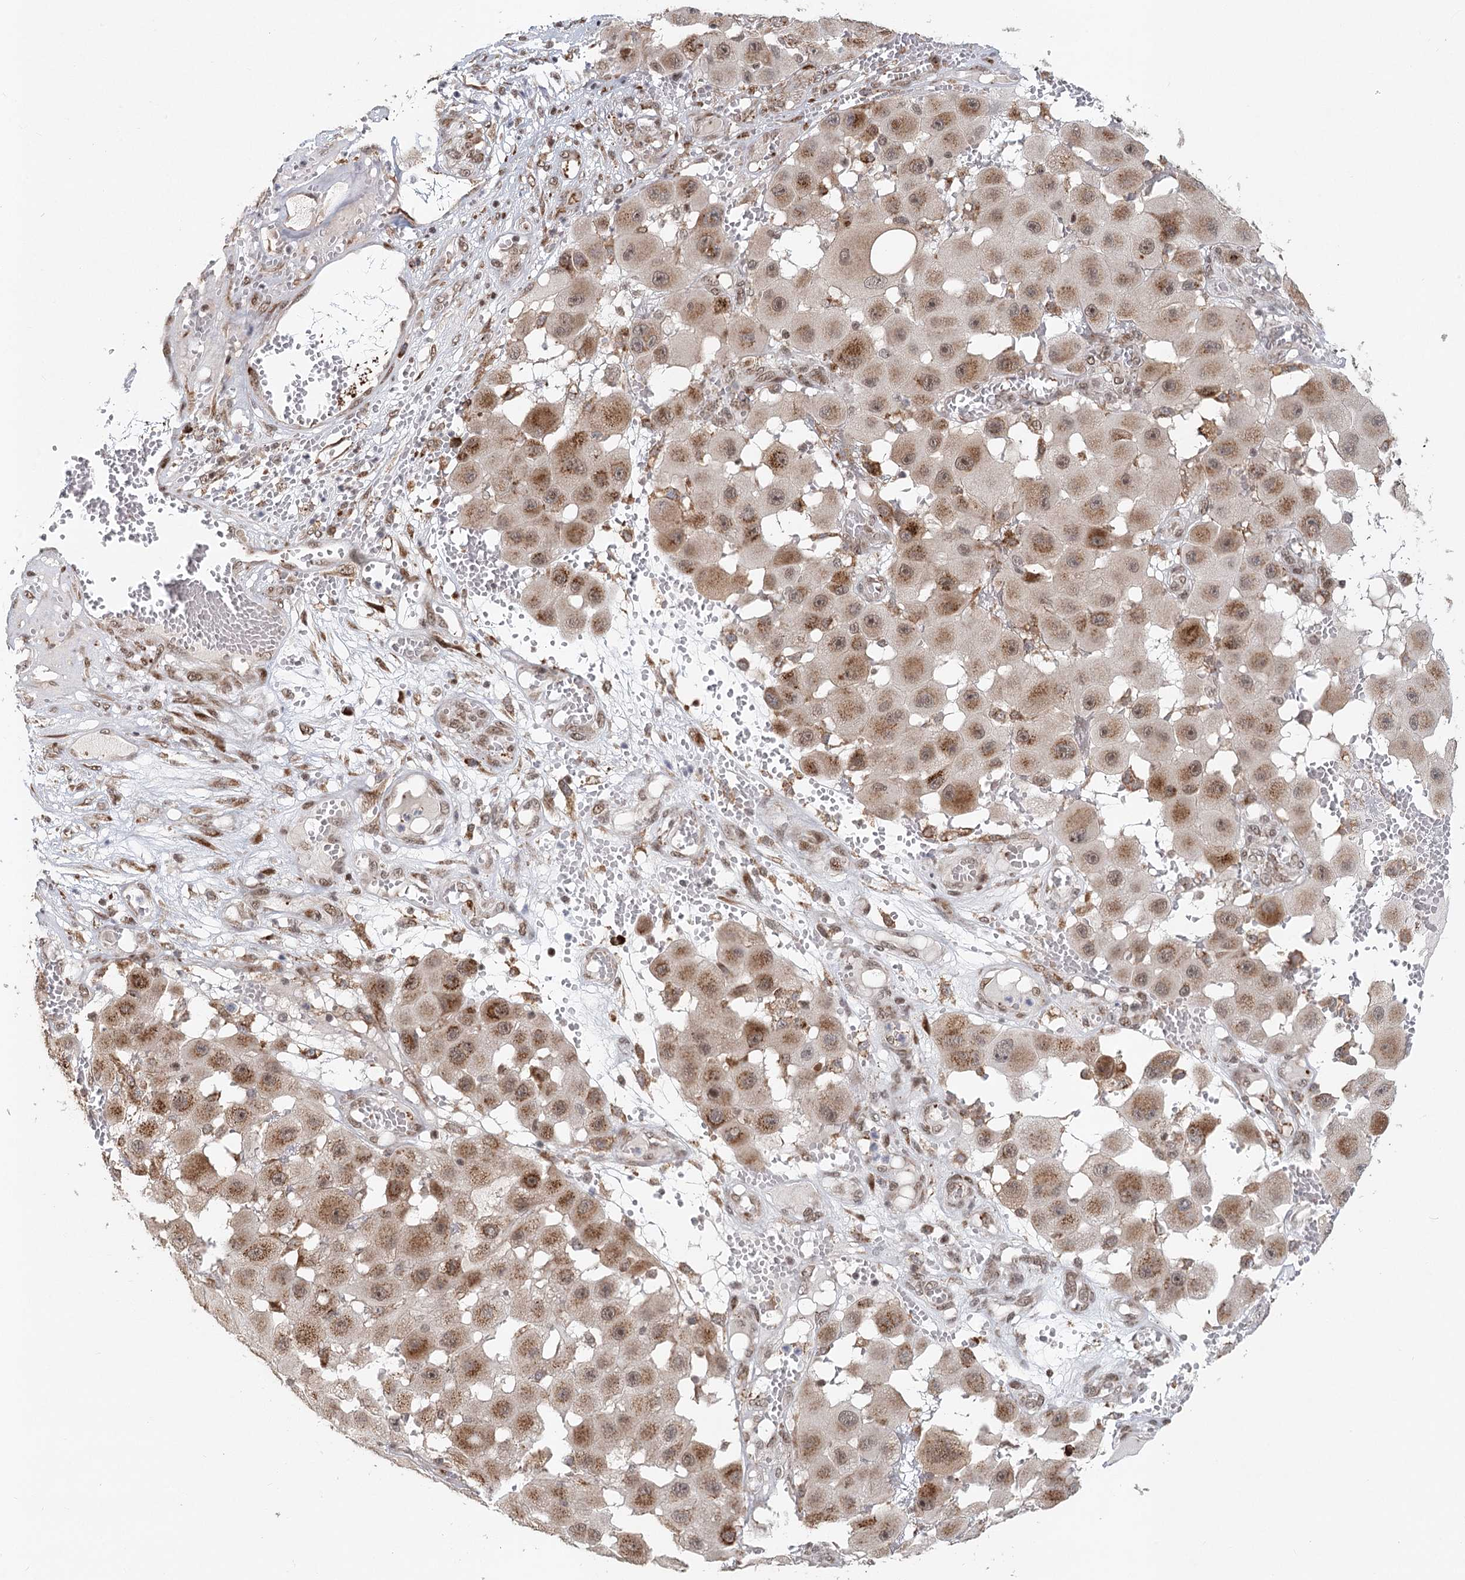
{"staining": {"intensity": "moderate", "quantity": ">75%", "location": "cytoplasmic/membranous"}, "tissue": "melanoma", "cell_type": "Tumor cells", "image_type": "cancer", "snomed": [{"axis": "morphology", "description": "Malignant melanoma, NOS"}, {"axis": "topography", "description": "Skin"}], "caption": "This histopathology image shows melanoma stained with IHC to label a protein in brown. The cytoplasmic/membranous of tumor cells show moderate positivity for the protein. Nuclei are counter-stained blue.", "gene": "BNIP5", "patient": {"sex": "female", "age": 81}}